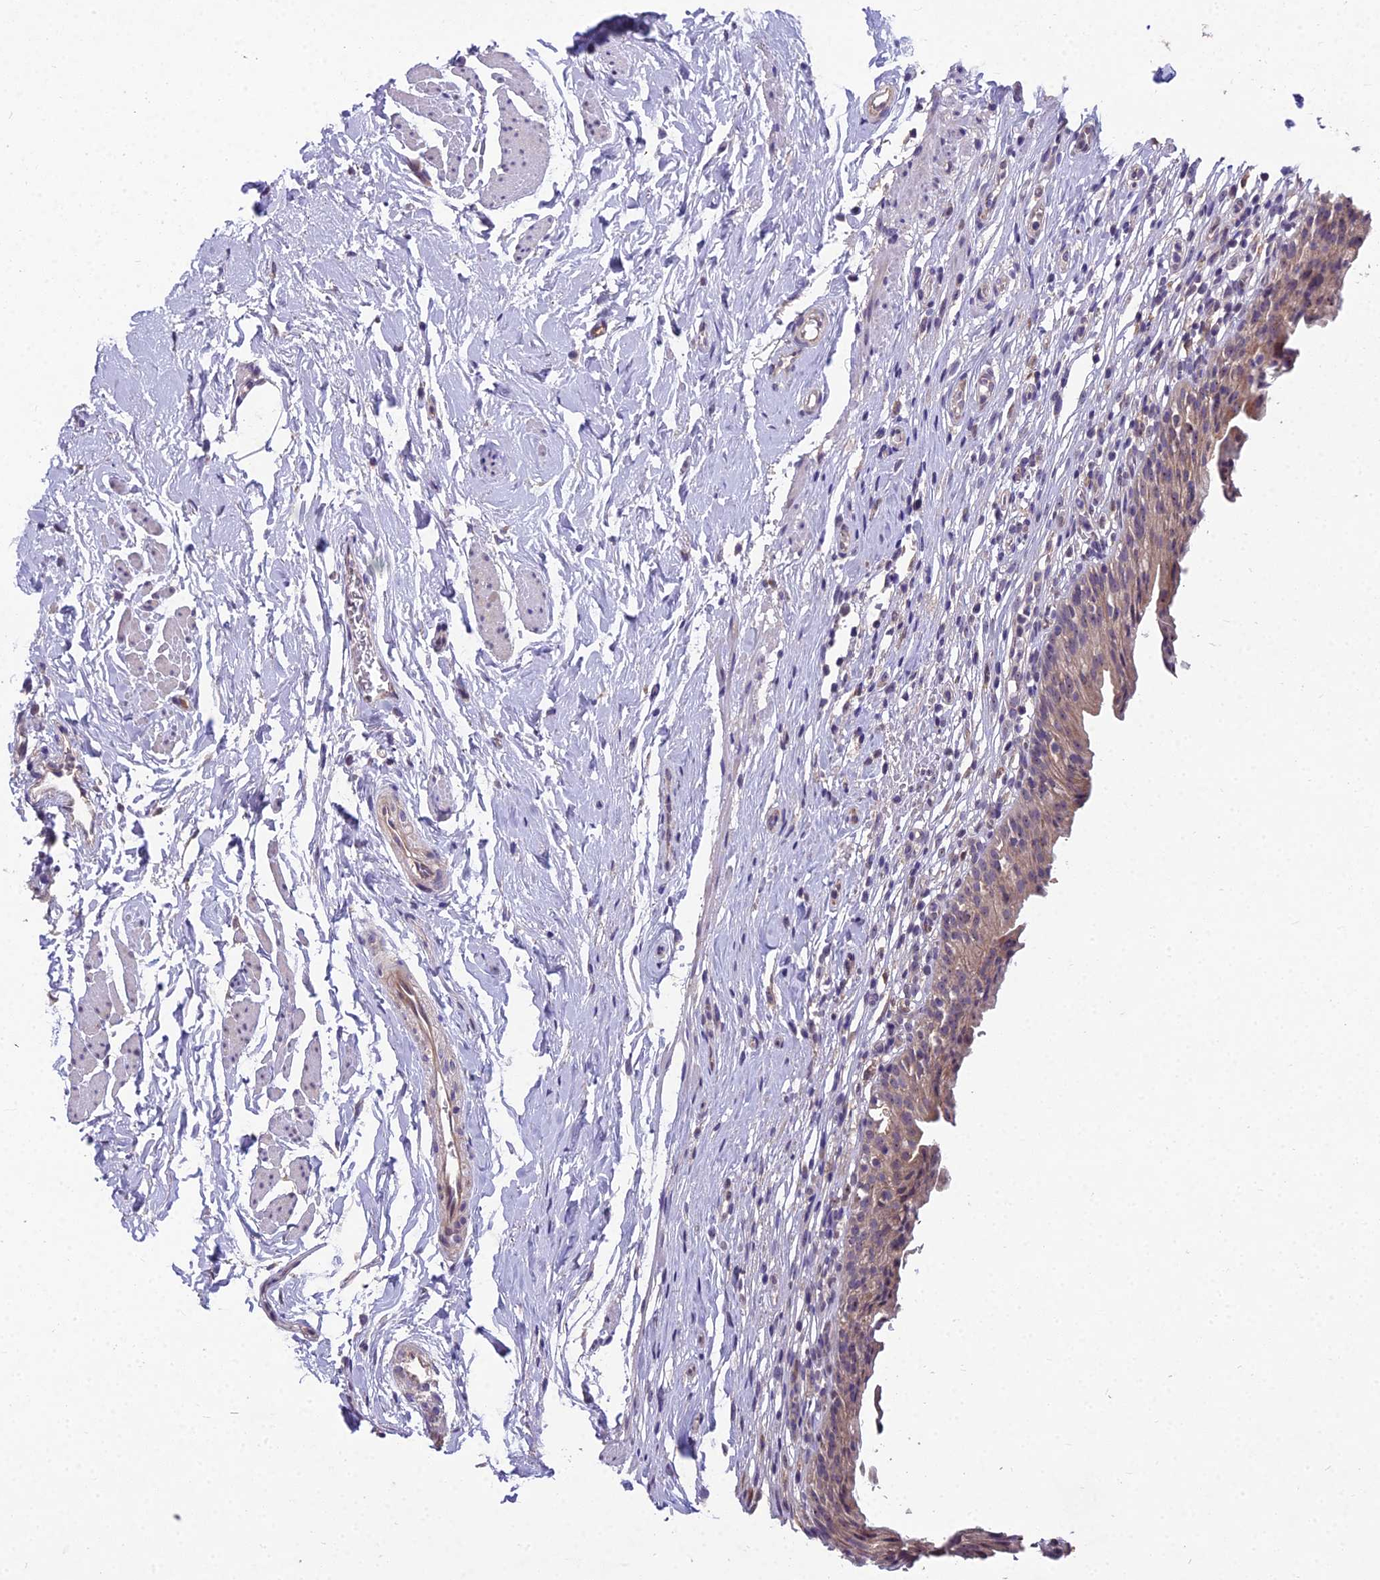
{"staining": {"intensity": "moderate", "quantity": ">75%", "location": "cytoplasmic/membranous,nuclear"}, "tissue": "urinary bladder", "cell_type": "Urothelial cells", "image_type": "normal", "snomed": [{"axis": "morphology", "description": "Normal tissue, NOS"}, {"axis": "morphology", "description": "Inflammation, NOS"}, {"axis": "topography", "description": "Urinary bladder"}], "caption": "Protein staining shows moderate cytoplasmic/membranous,nuclear staining in about >75% of urothelial cells in benign urinary bladder.", "gene": "ZNF333", "patient": {"sex": "male", "age": 63}}